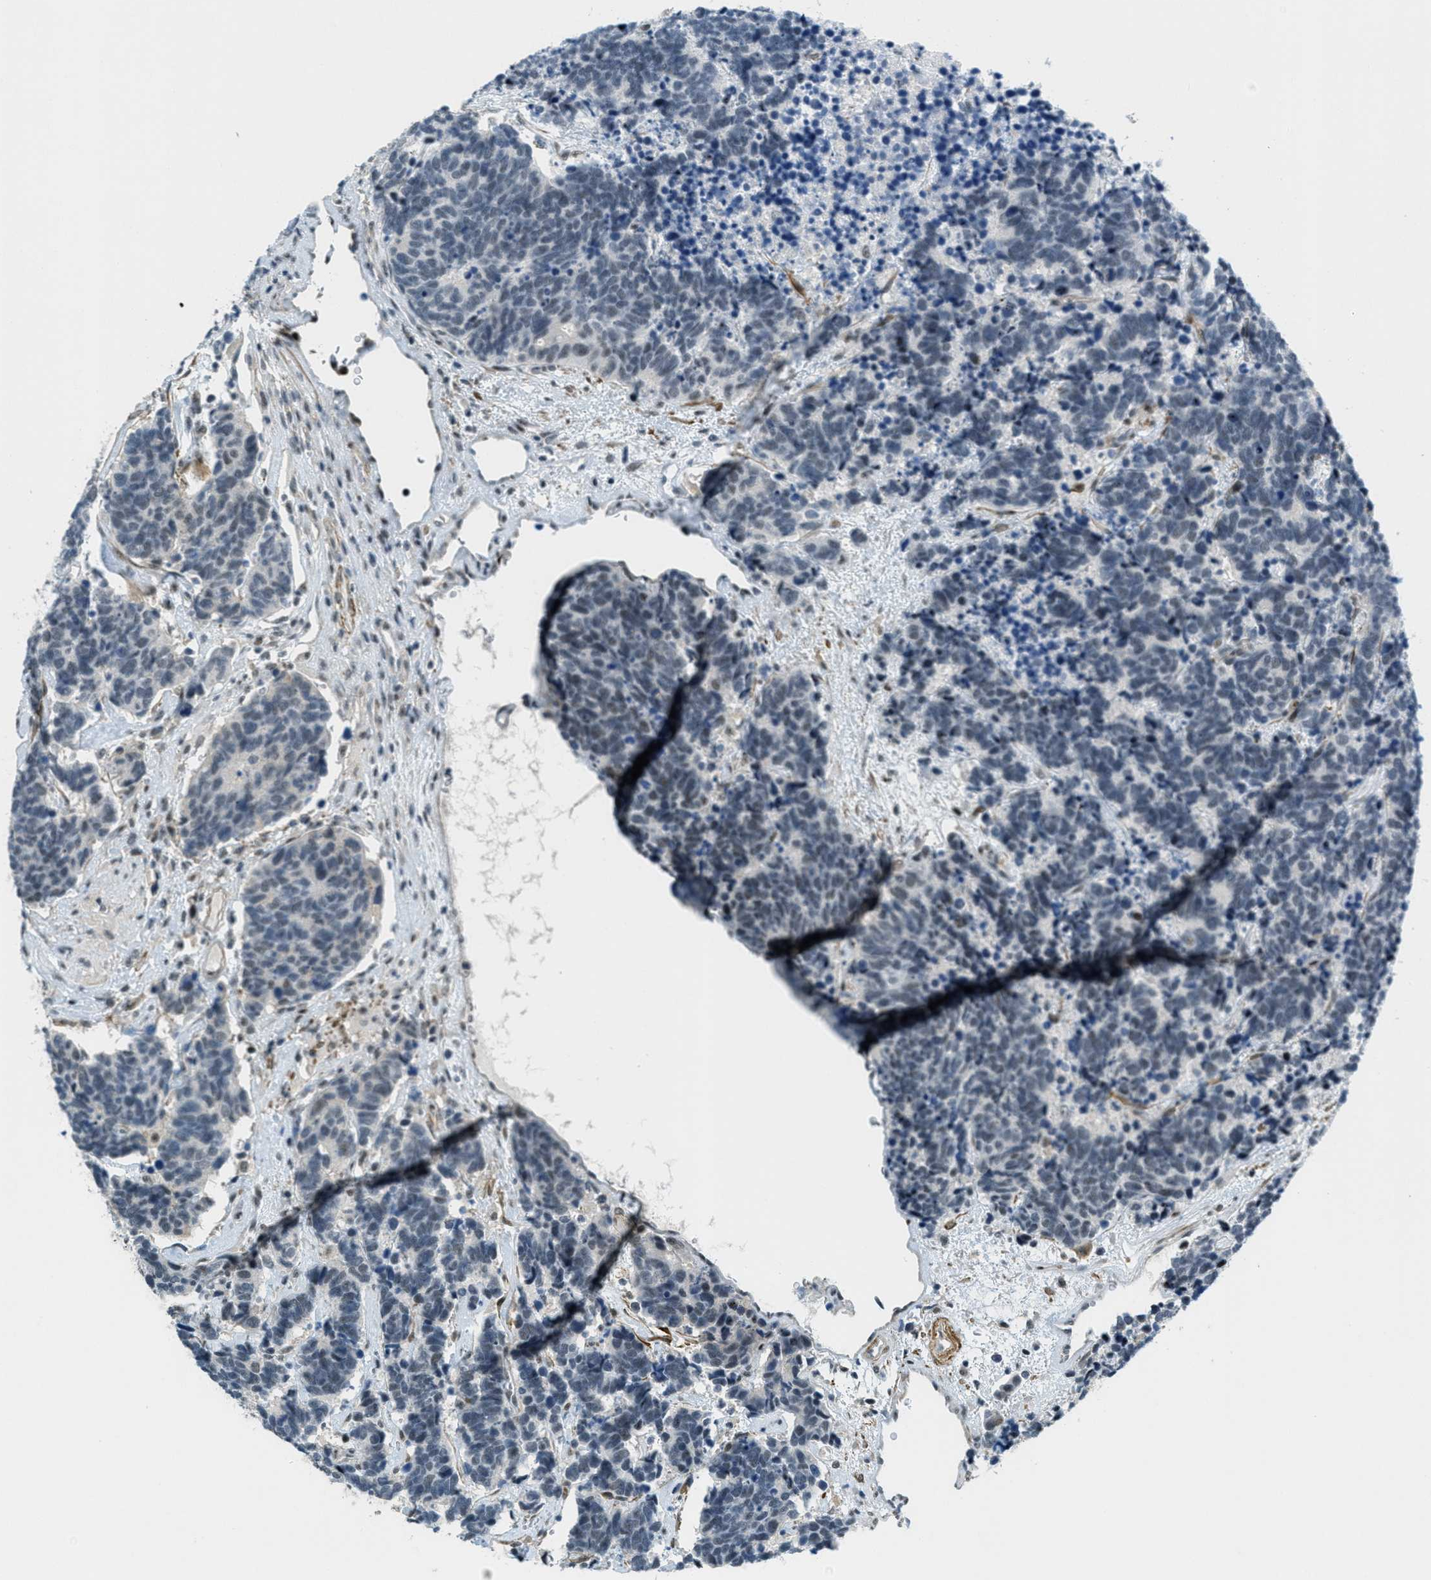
{"staining": {"intensity": "negative", "quantity": "none", "location": "none"}, "tissue": "carcinoid", "cell_type": "Tumor cells", "image_type": "cancer", "snomed": [{"axis": "morphology", "description": "Carcinoma, NOS"}, {"axis": "morphology", "description": "Carcinoid, malignant, NOS"}, {"axis": "topography", "description": "Urinary bladder"}], "caption": "Tumor cells show no significant protein staining in carcinoid (malignant).", "gene": "ZDHHC23", "patient": {"sex": "male", "age": 57}}